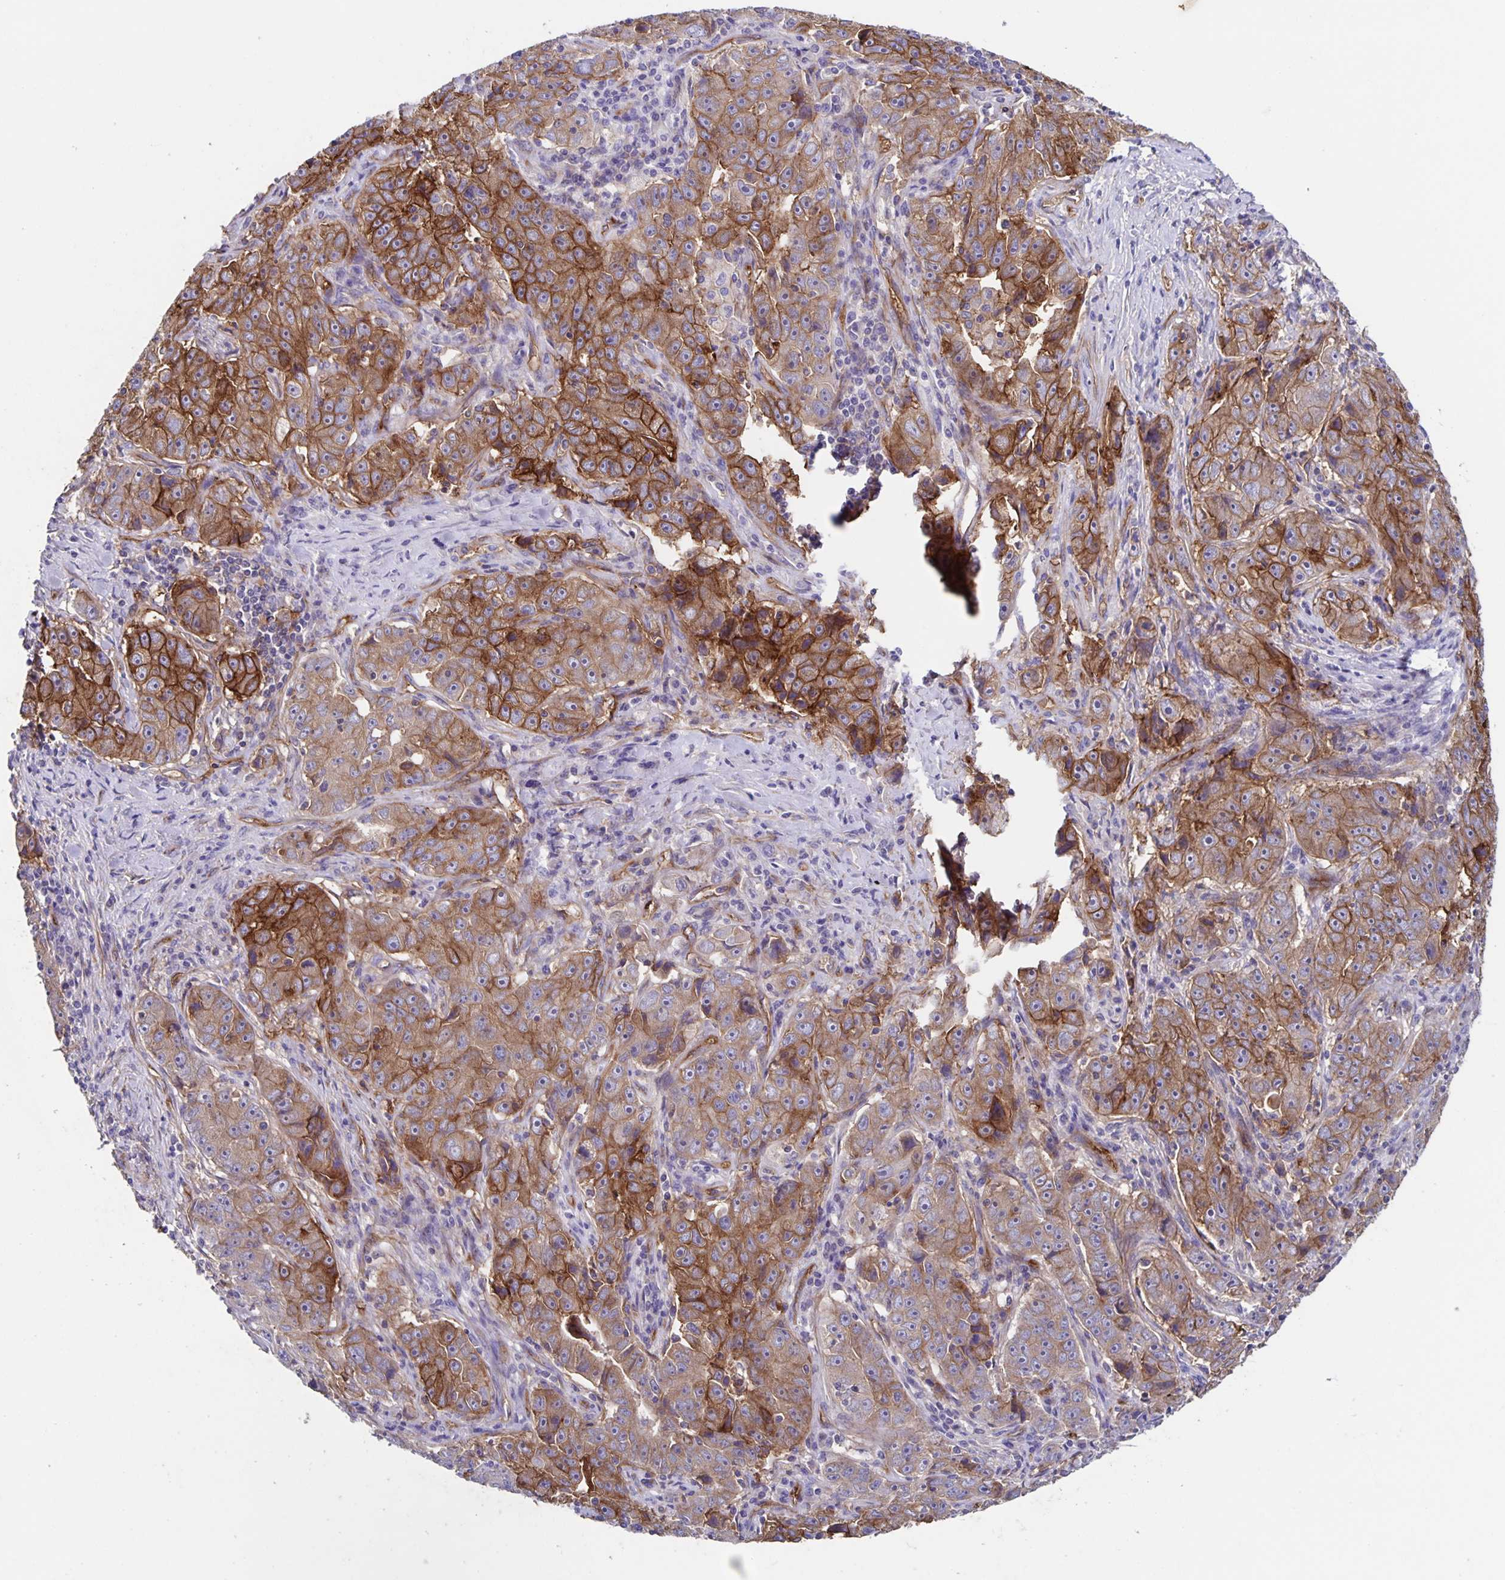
{"staining": {"intensity": "strong", "quantity": "25%-75%", "location": "cytoplasmic/membranous"}, "tissue": "lung cancer", "cell_type": "Tumor cells", "image_type": "cancer", "snomed": [{"axis": "morphology", "description": "Normal morphology"}, {"axis": "morphology", "description": "Adenocarcinoma, NOS"}, {"axis": "topography", "description": "Lymph node"}, {"axis": "topography", "description": "Lung"}], "caption": "DAB immunohistochemical staining of lung cancer (adenocarcinoma) shows strong cytoplasmic/membranous protein expression in approximately 25%-75% of tumor cells.", "gene": "ITGA2", "patient": {"sex": "female", "age": 57}}